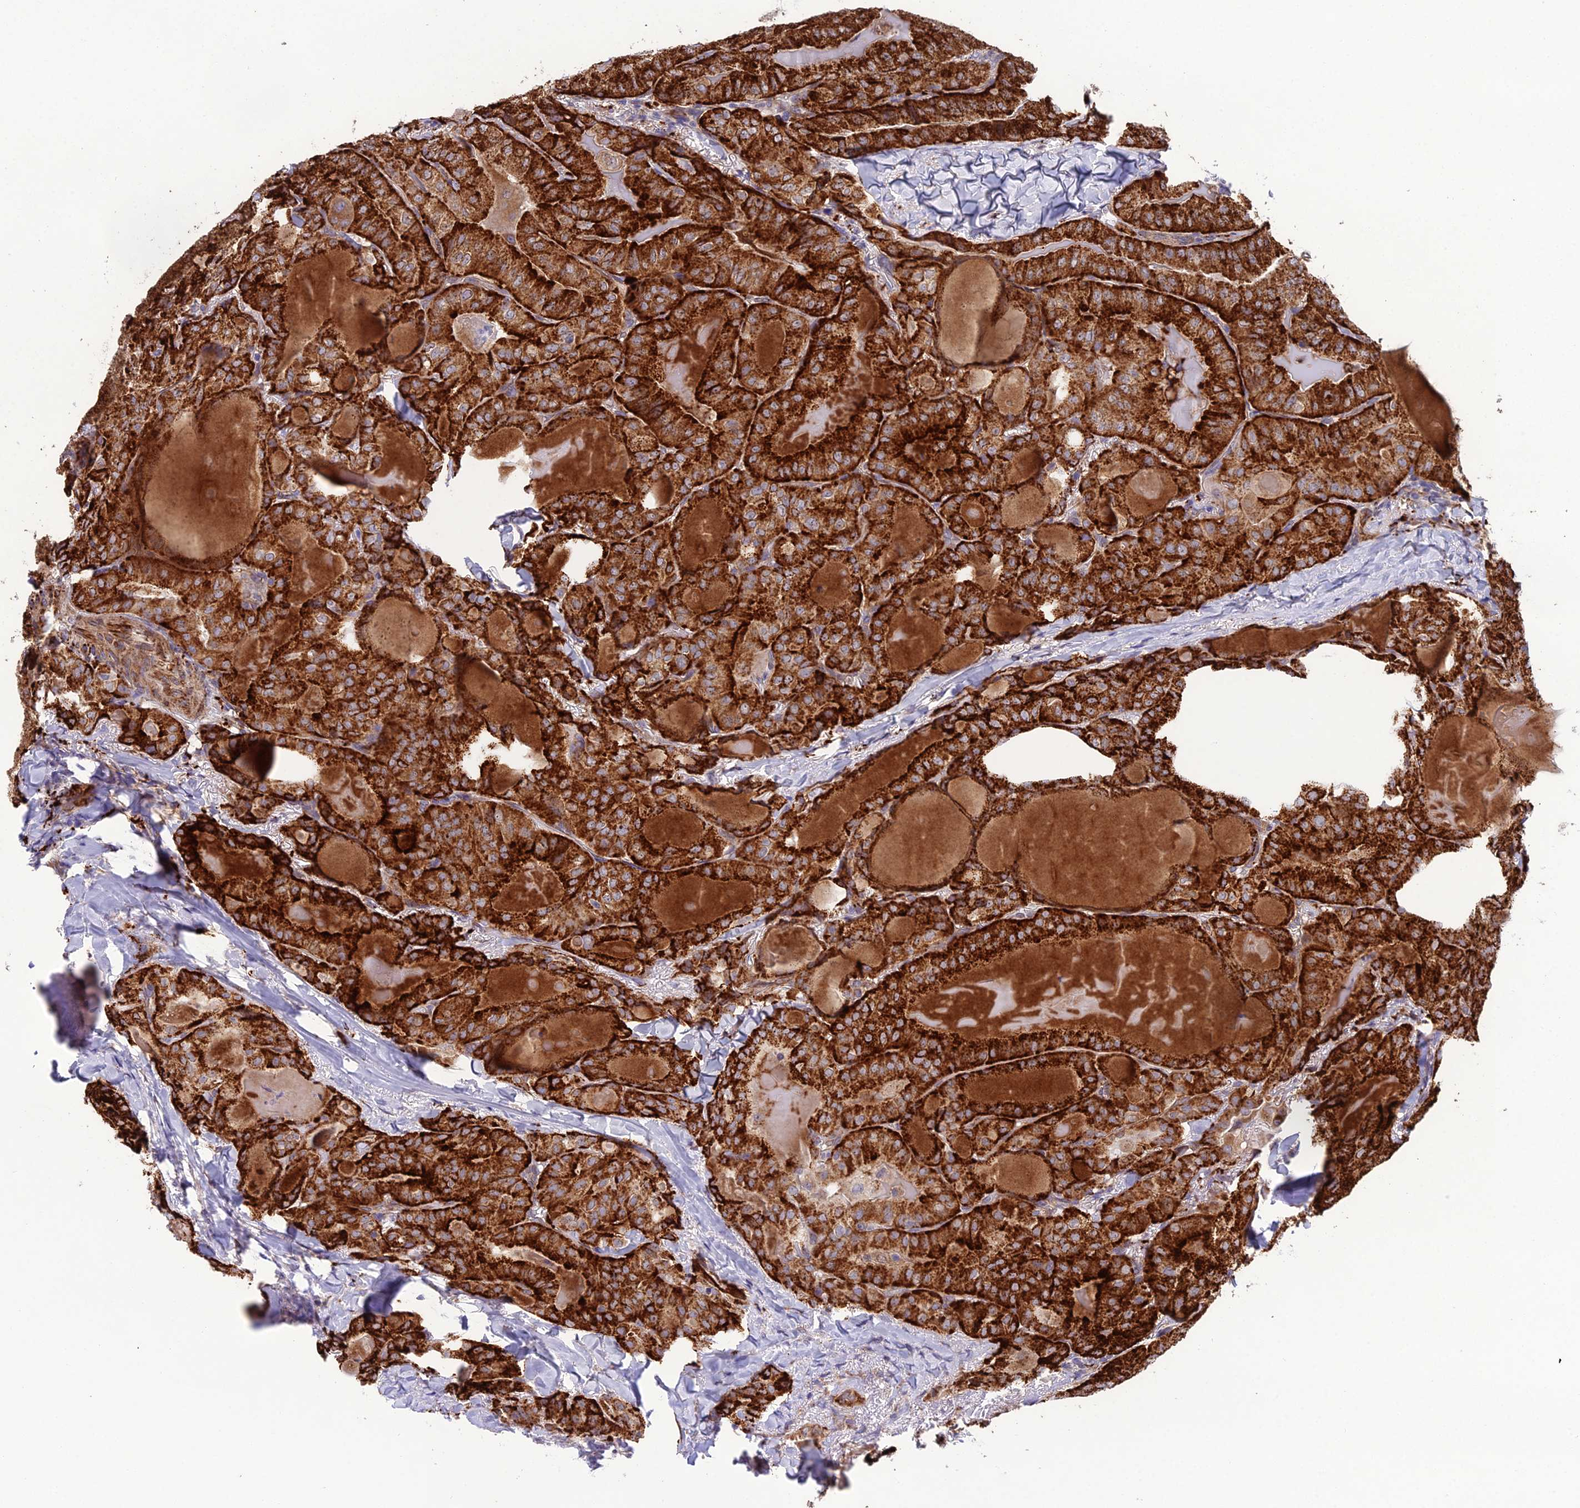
{"staining": {"intensity": "strong", "quantity": ">75%", "location": "cytoplasmic/membranous"}, "tissue": "thyroid cancer", "cell_type": "Tumor cells", "image_type": "cancer", "snomed": [{"axis": "morphology", "description": "Papillary adenocarcinoma, NOS"}, {"axis": "topography", "description": "Thyroid gland"}], "caption": "Papillary adenocarcinoma (thyroid) stained with a protein marker exhibits strong staining in tumor cells.", "gene": "NODAL", "patient": {"sex": "female", "age": 68}}